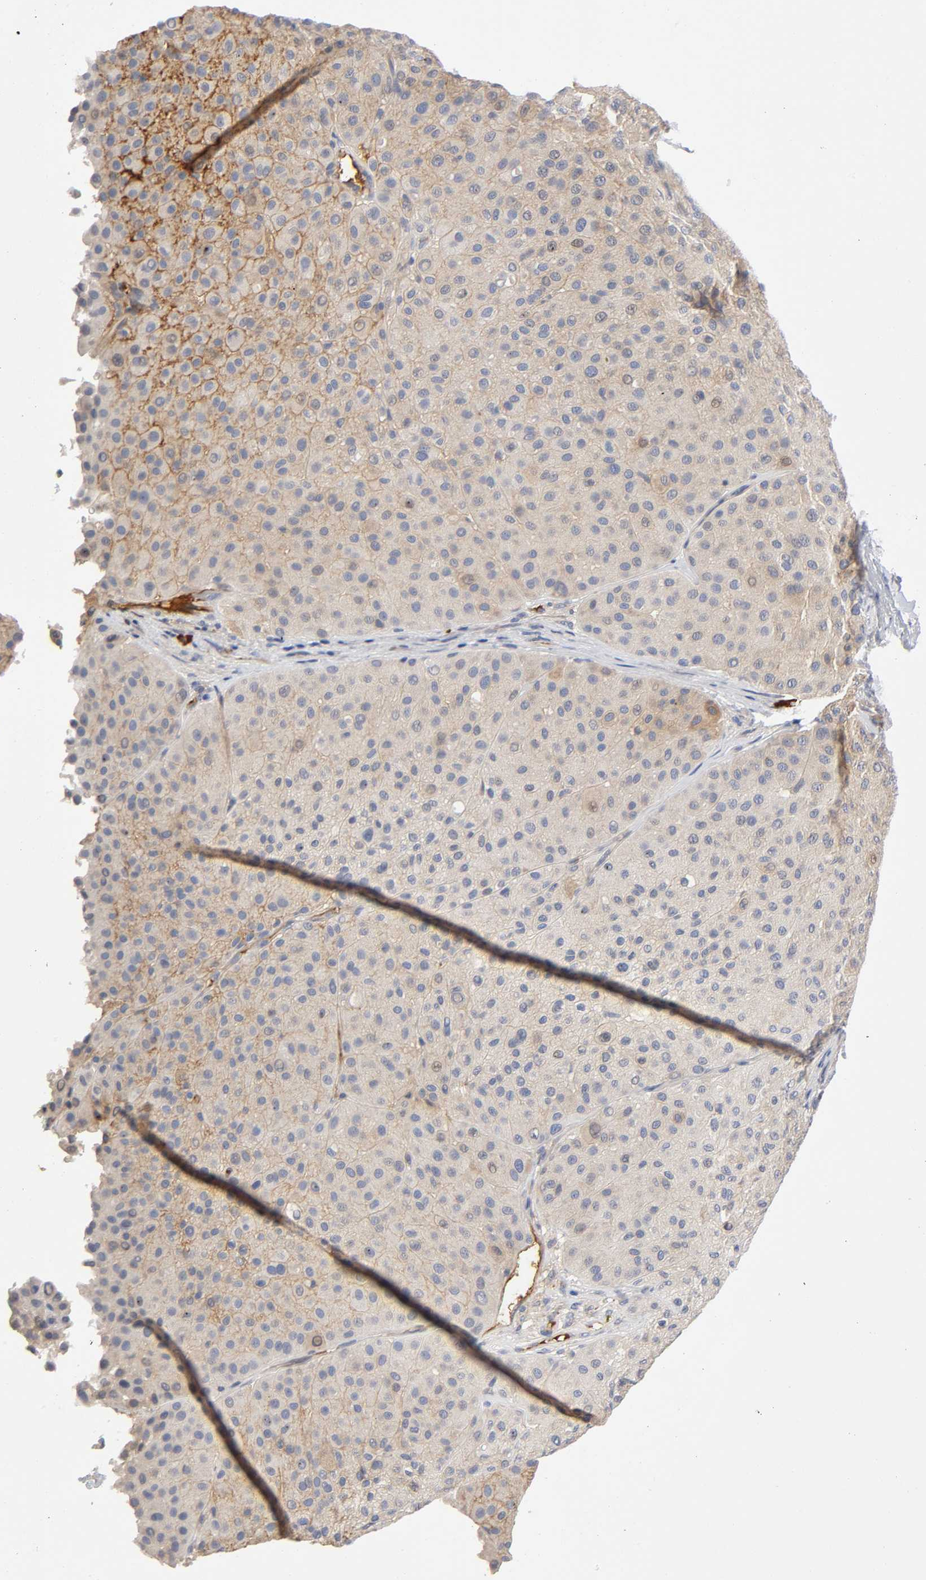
{"staining": {"intensity": "weak", "quantity": ">75%", "location": "cytoplasmic/membranous"}, "tissue": "melanoma", "cell_type": "Tumor cells", "image_type": "cancer", "snomed": [{"axis": "morphology", "description": "Normal tissue, NOS"}, {"axis": "morphology", "description": "Malignant melanoma, Metastatic site"}, {"axis": "topography", "description": "Skin"}], "caption": "There is low levels of weak cytoplasmic/membranous expression in tumor cells of melanoma, as demonstrated by immunohistochemical staining (brown color).", "gene": "NOVA1", "patient": {"sex": "male", "age": 41}}